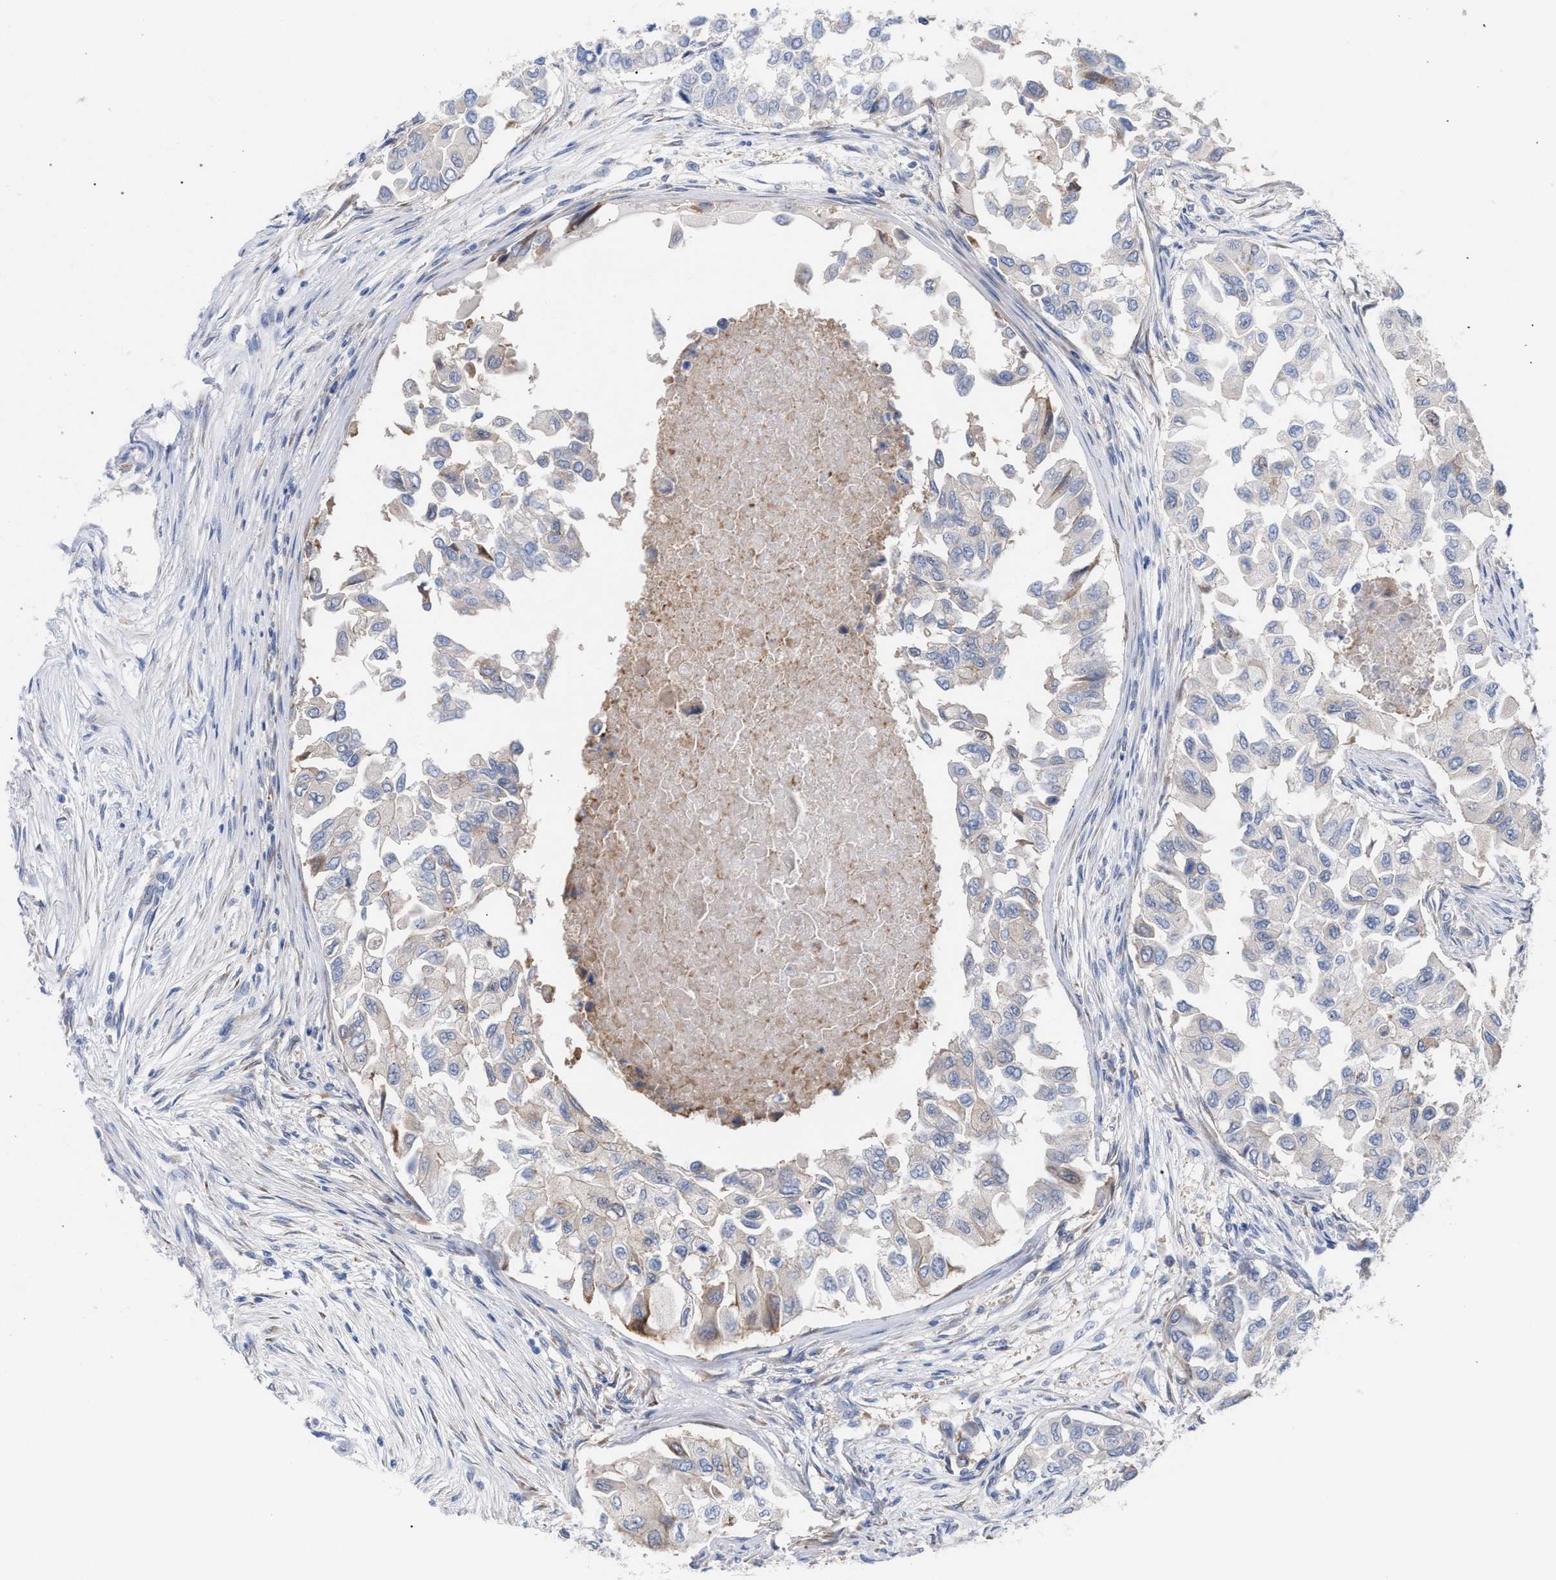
{"staining": {"intensity": "negative", "quantity": "none", "location": "none"}, "tissue": "breast cancer", "cell_type": "Tumor cells", "image_type": "cancer", "snomed": [{"axis": "morphology", "description": "Normal tissue, NOS"}, {"axis": "morphology", "description": "Duct carcinoma"}, {"axis": "topography", "description": "Breast"}], "caption": "Breast invasive ductal carcinoma stained for a protein using immunohistochemistry exhibits no expression tumor cells.", "gene": "FHOD3", "patient": {"sex": "female", "age": 49}}